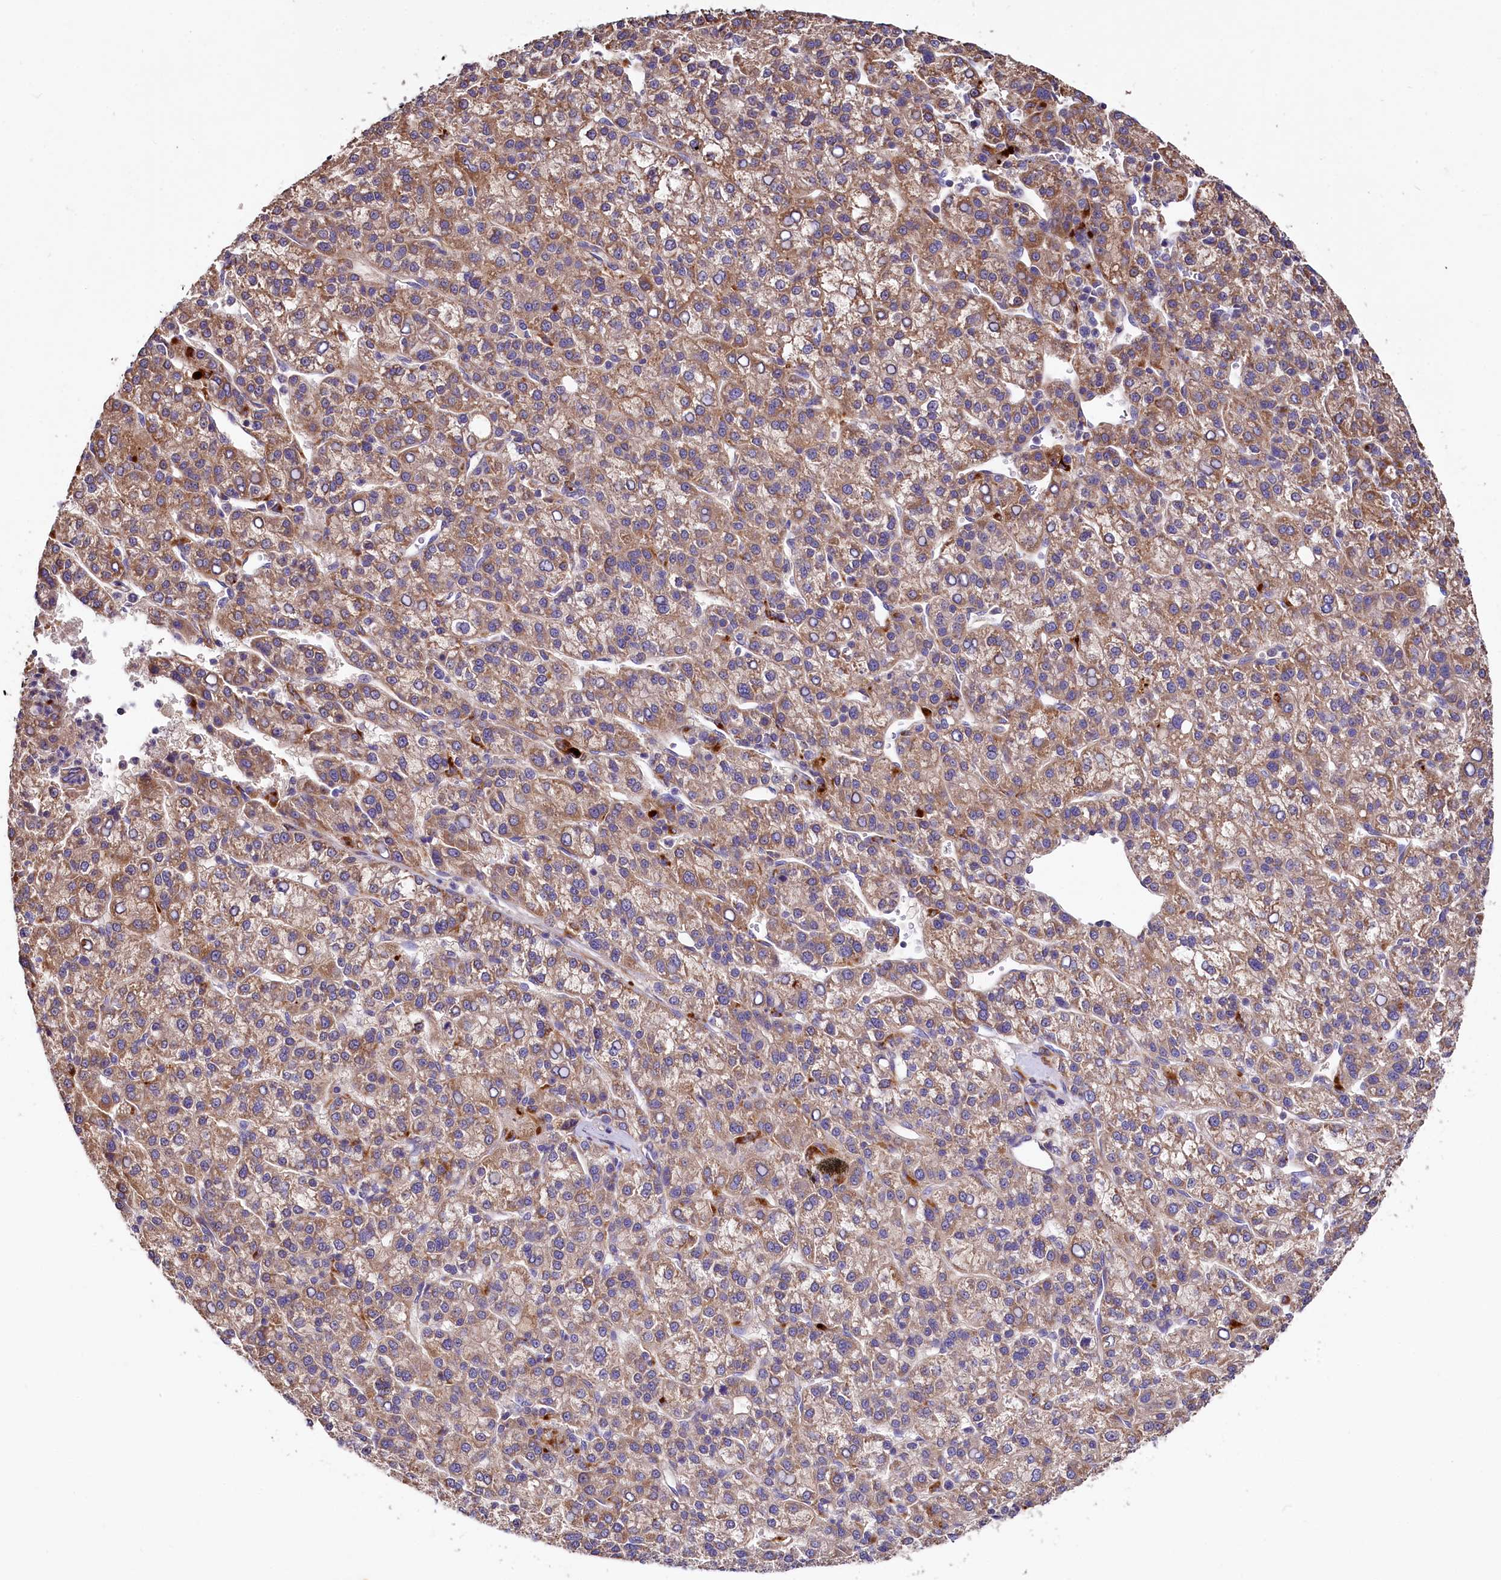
{"staining": {"intensity": "moderate", "quantity": ">75%", "location": "cytoplasmic/membranous"}, "tissue": "liver cancer", "cell_type": "Tumor cells", "image_type": "cancer", "snomed": [{"axis": "morphology", "description": "Carcinoma, Hepatocellular, NOS"}, {"axis": "topography", "description": "Liver"}], "caption": "A brown stain highlights moderate cytoplasmic/membranous positivity of a protein in liver hepatocellular carcinoma tumor cells.", "gene": "SPRYD3", "patient": {"sex": "female", "age": 58}}